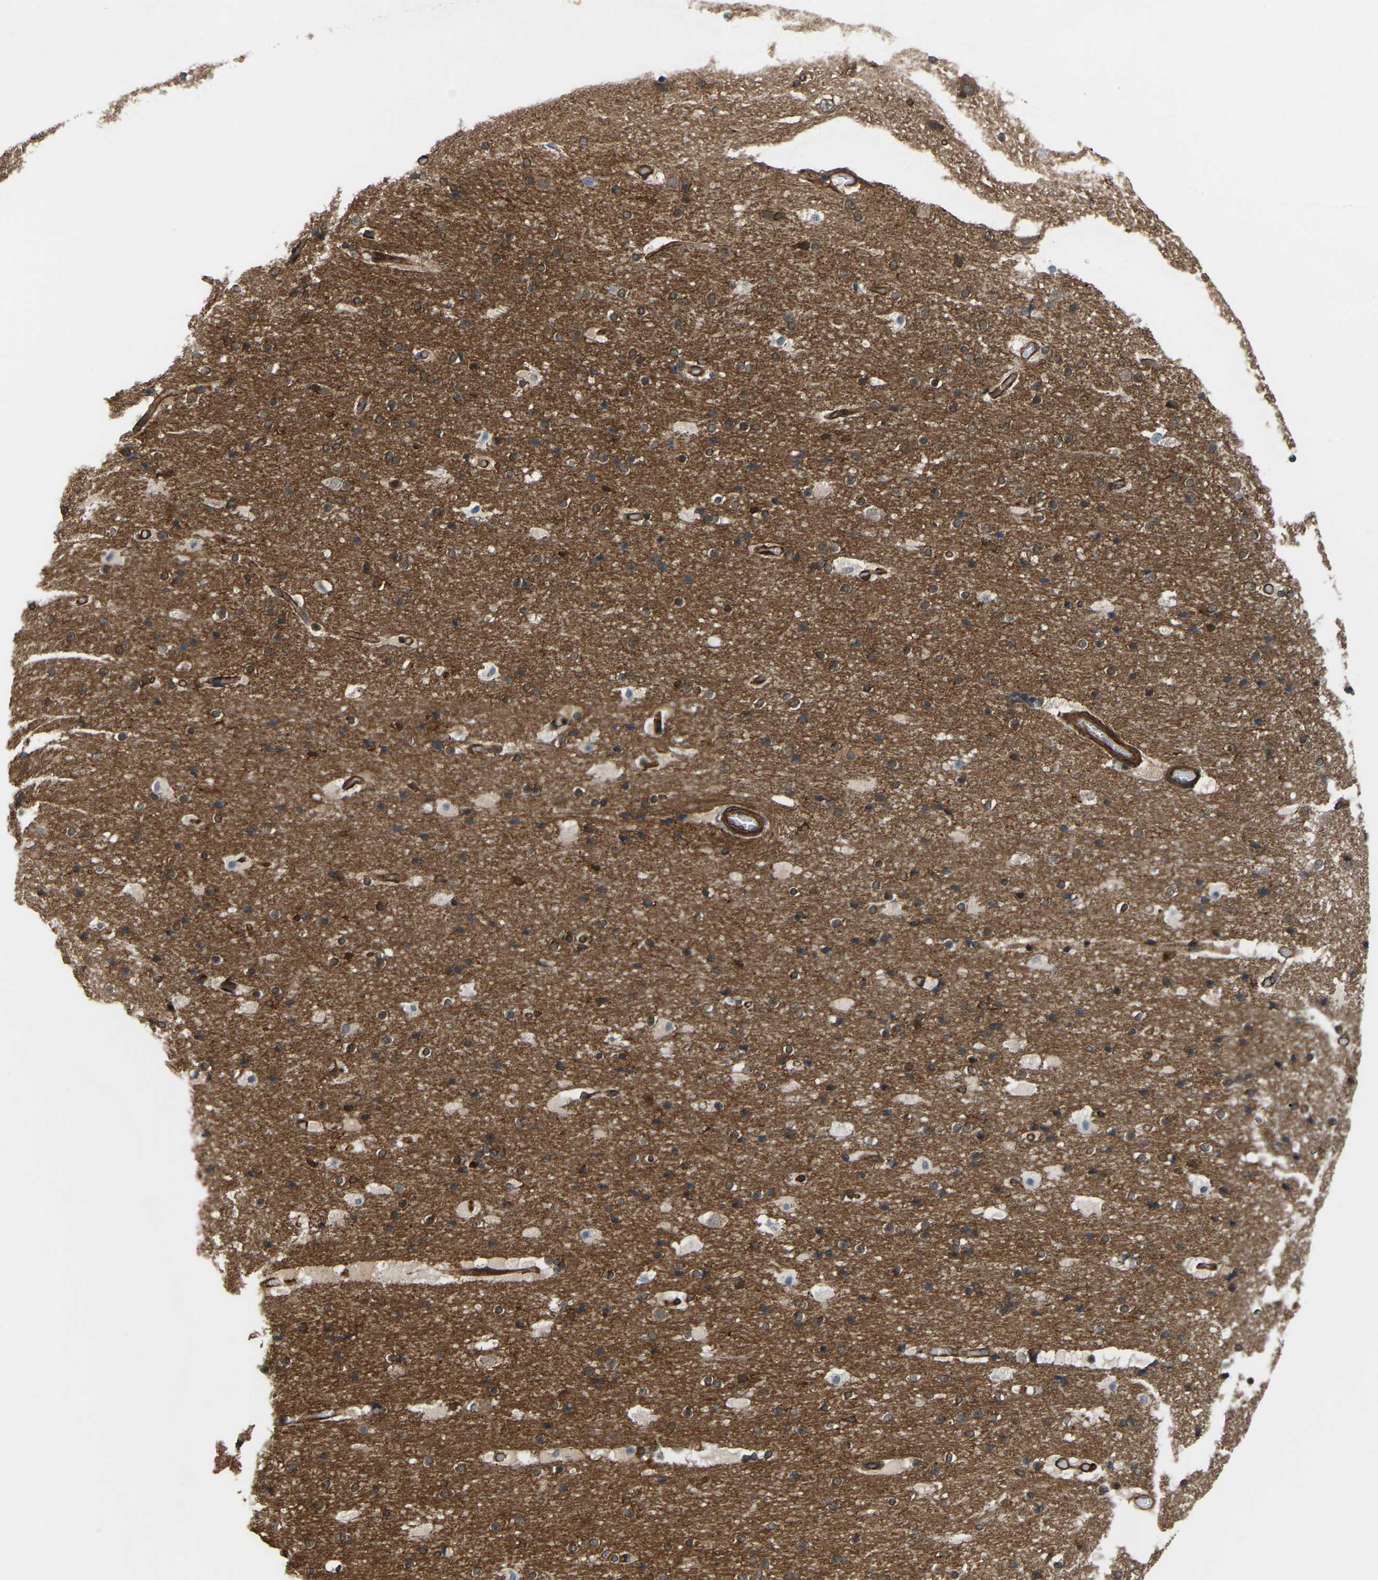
{"staining": {"intensity": "moderate", "quantity": ">75%", "location": "cytoplasmic/membranous"}, "tissue": "cerebral cortex", "cell_type": "Endothelial cells", "image_type": "normal", "snomed": [{"axis": "morphology", "description": "Normal tissue, NOS"}, {"axis": "topography", "description": "Cerebral cortex"}], "caption": "Cerebral cortex stained with immunohistochemistry (IHC) displays moderate cytoplasmic/membranous expression in approximately >75% of endothelial cells.", "gene": "PICALM", "patient": {"sex": "male", "age": 57}}